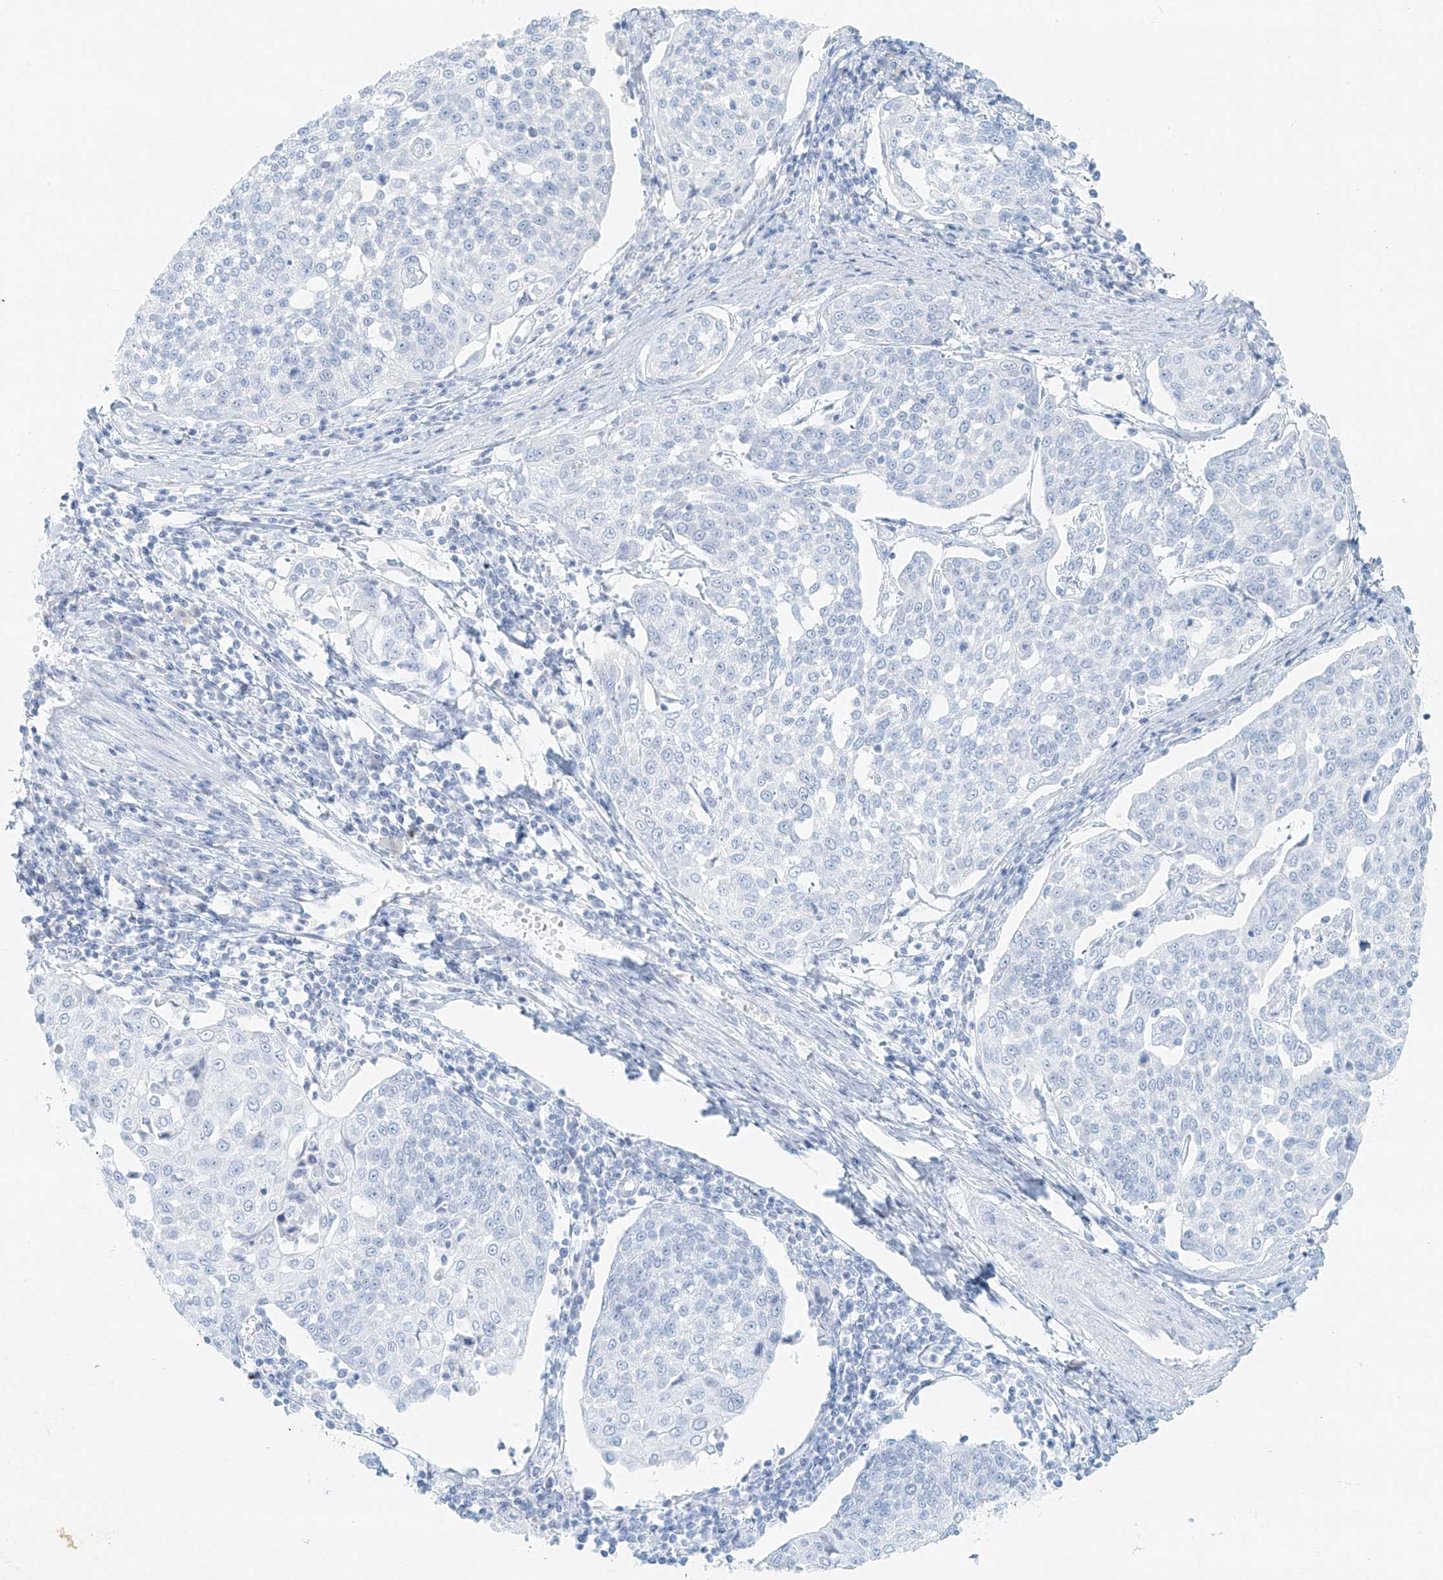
{"staining": {"intensity": "negative", "quantity": "none", "location": "none"}, "tissue": "cervical cancer", "cell_type": "Tumor cells", "image_type": "cancer", "snomed": [{"axis": "morphology", "description": "Squamous cell carcinoma, NOS"}, {"axis": "topography", "description": "Cervix"}], "caption": "An IHC photomicrograph of squamous cell carcinoma (cervical) is shown. There is no staining in tumor cells of squamous cell carcinoma (cervical). The staining is performed using DAB brown chromogen with nuclei counter-stained in using hematoxylin.", "gene": "UST", "patient": {"sex": "female", "age": 34}}